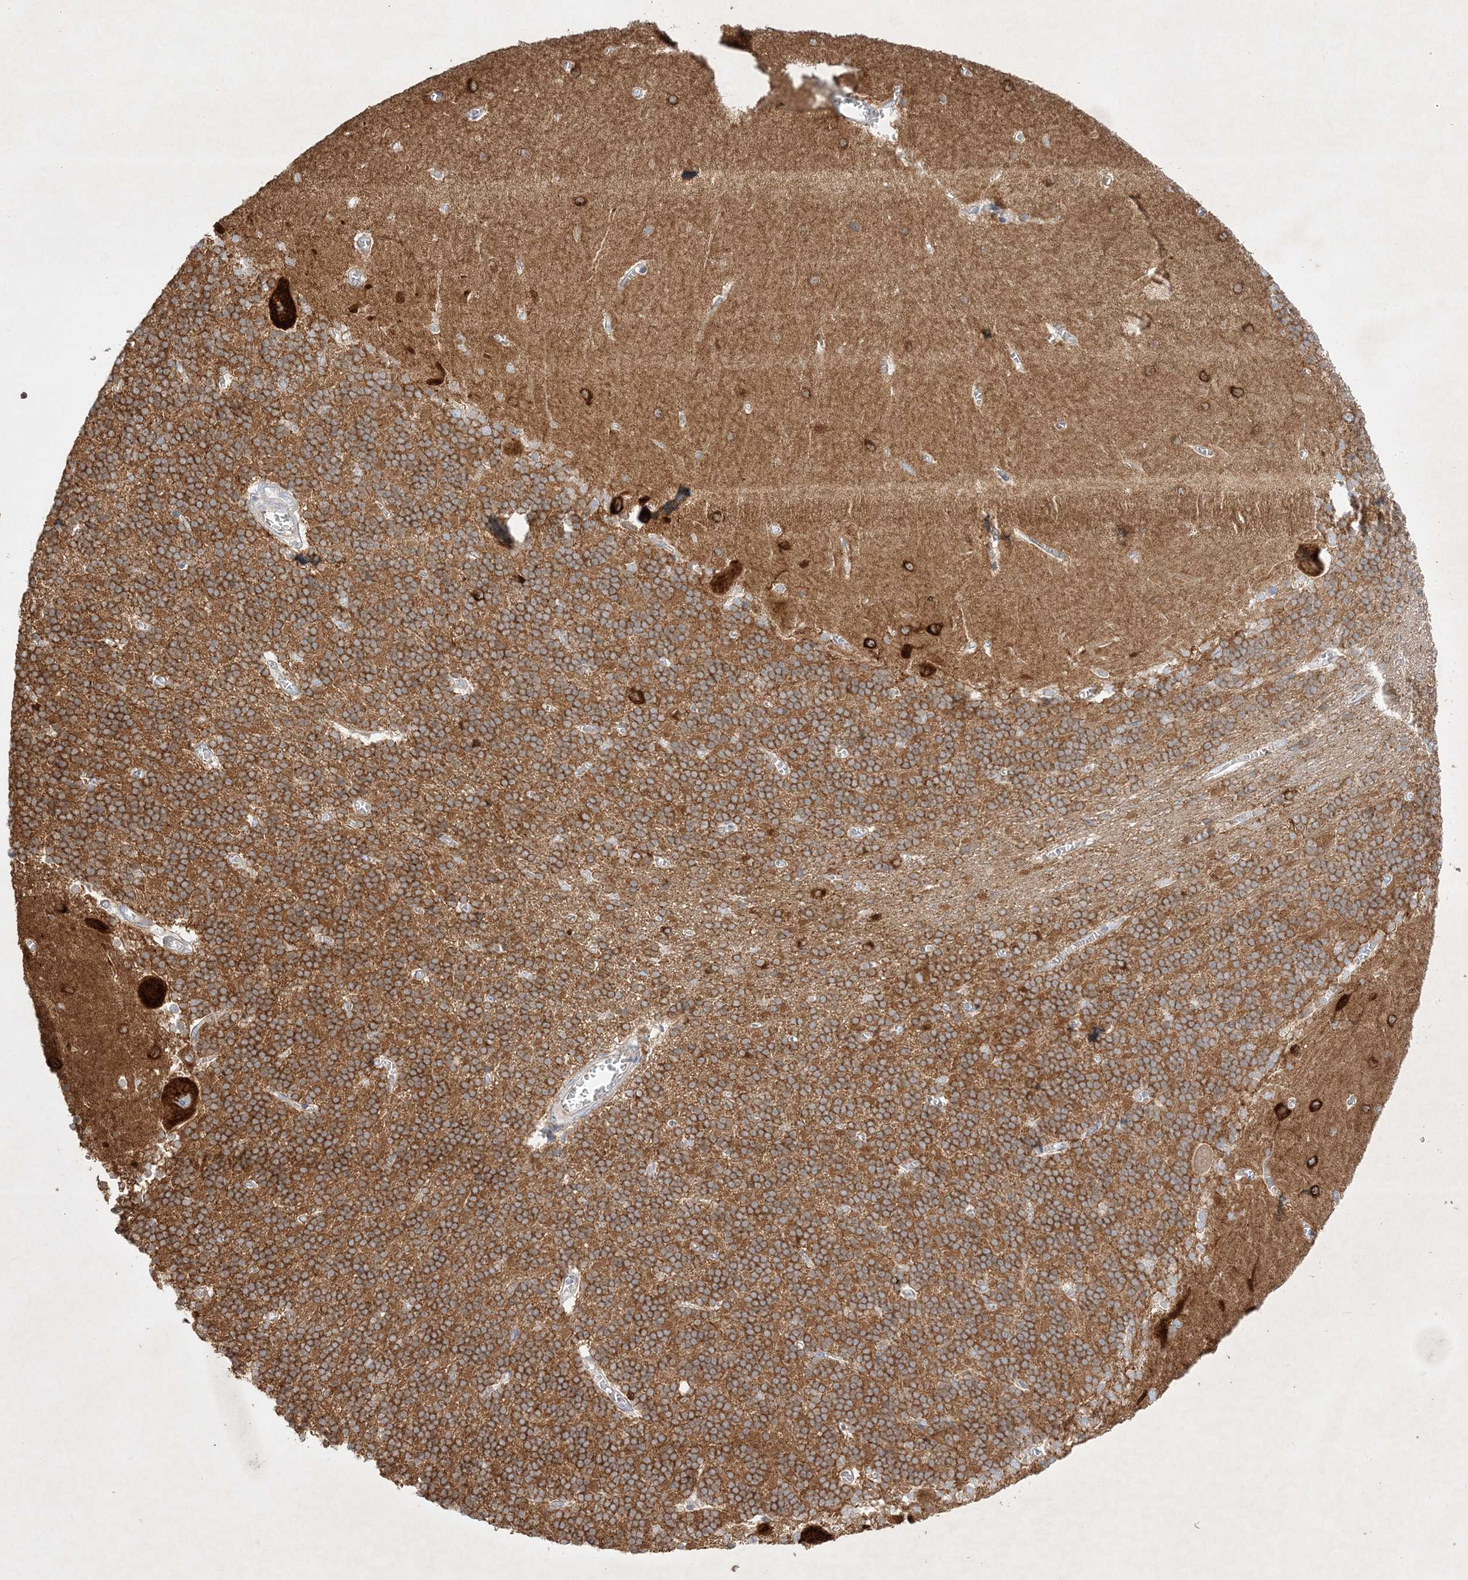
{"staining": {"intensity": "moderate", "quantity": ">75%", "location": "cytoplasmic/membranous"}, "tissue": "cerebellum", "cell_type": "Cells in granular layer", "image_type": "normal", "snomed": [{"axis": "morphology", "description": "Normal tissue, NOS"}, {"axis": "topography", "description": "Cerebellum"}], "caption": "A high-resolution image shows immunohistochemistry staining of benign cerebellum, which exhibits moderate cytoplasmic/membranous expression in about >75% of cells in granular layer.", "gene": "STK11IP", "patient": {"sex": "male", "age": 37}}